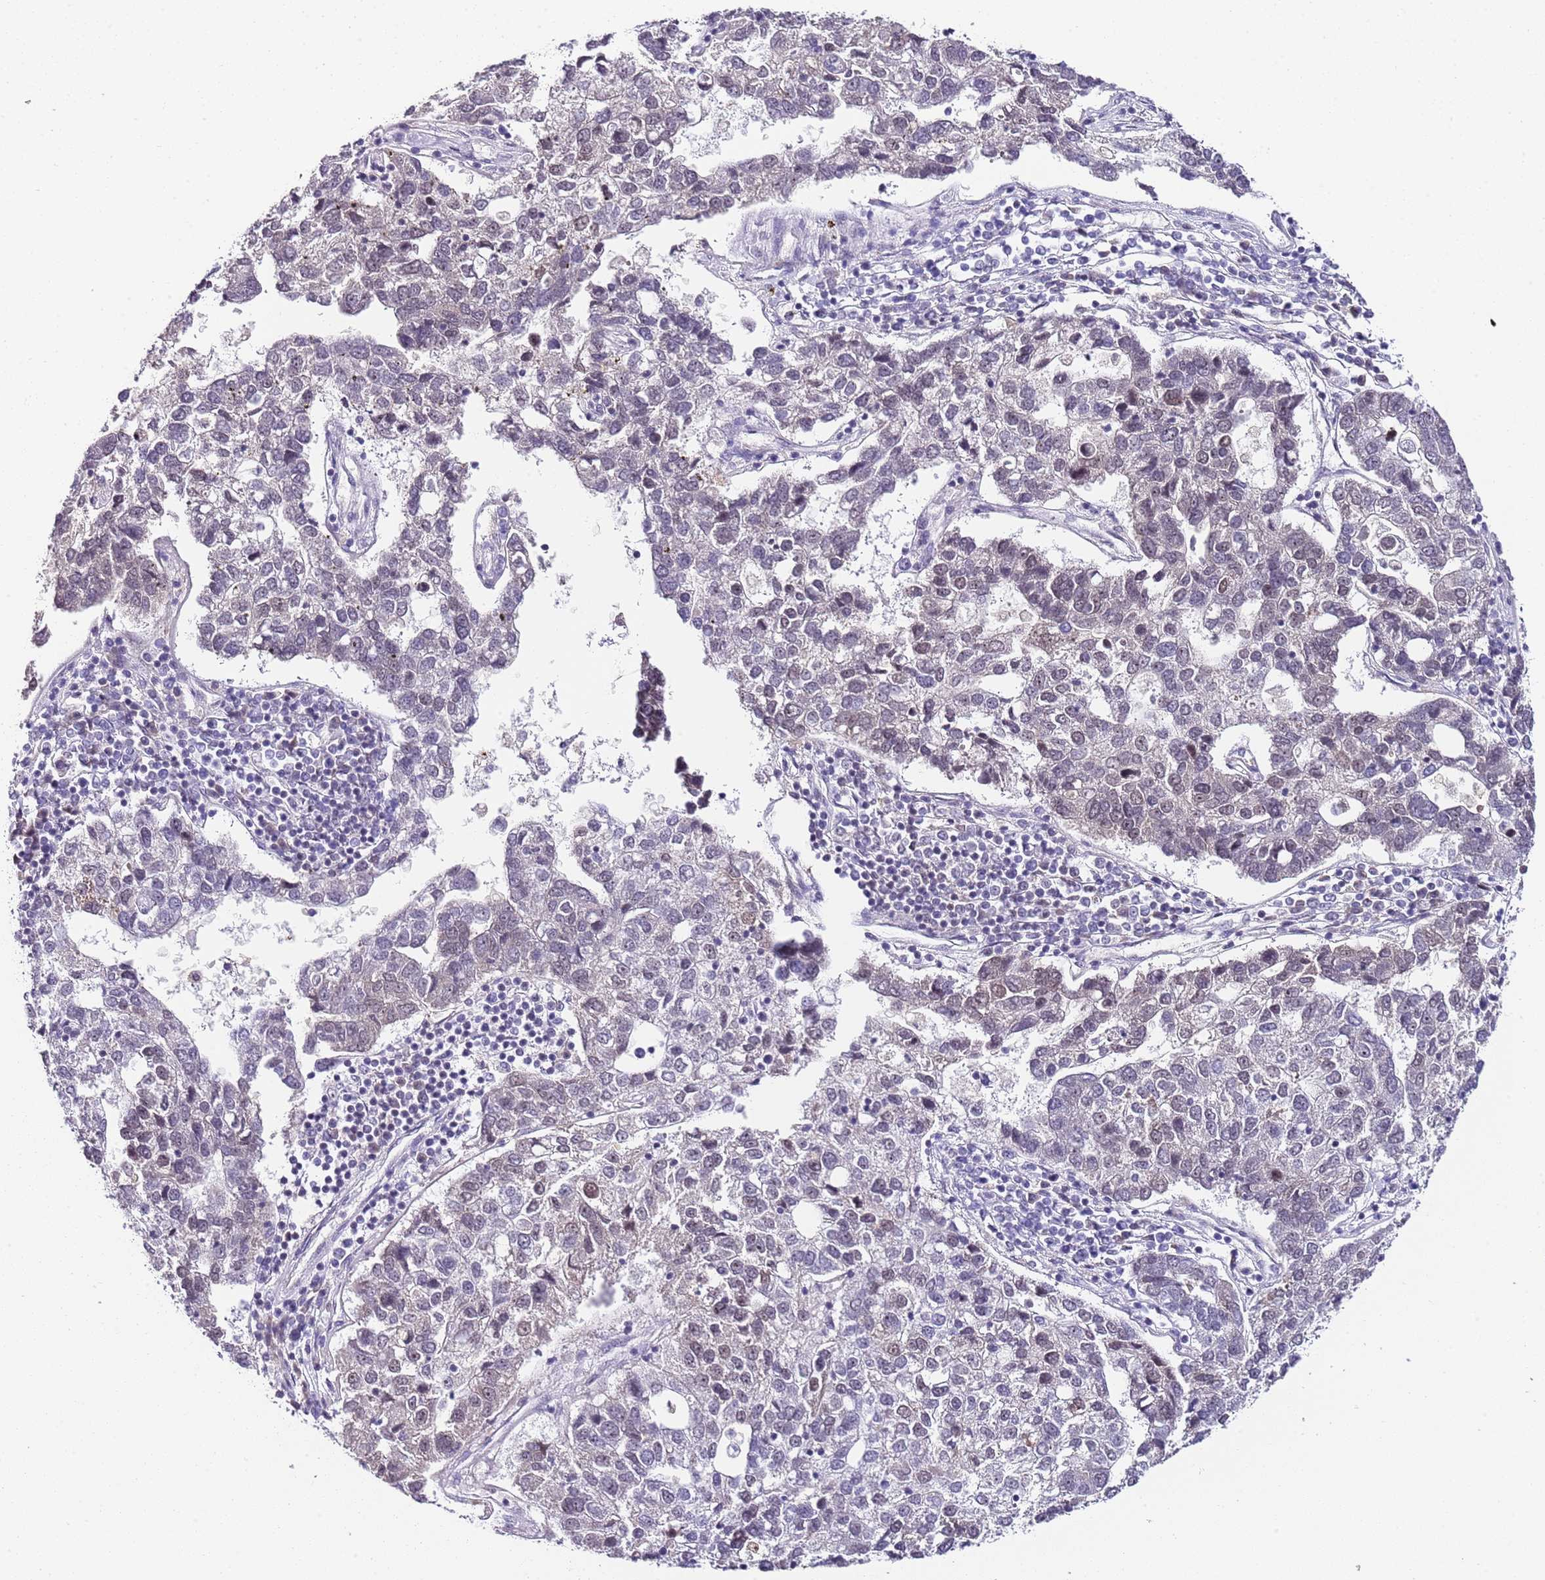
{"staining": {"intensity": "weak", "quantity": "<25%", "location": "nuclear"}, "tissue": "pancreatic cancer", "cell_type": "Tumor cells", "image_type": "cancer", "snomed": [{"axis": "morphology", "description": "Adenocarcinoma, NOS"}, {"axis": "topography", "description": "Pancreas"}], "caption": "The IHC photomicrograph has no significant expression in tumor cells of pancreatic adenocarcinoma tissue. Brightfield microscopy of immunohistochemistry (IHC) stained with DAB (3,3'-diaminobenzidine) (brown) and hematoxylin (blue), captured at high magnification.", "gene": "NOP56", "patient": {"sex": "female", "age": 61}}